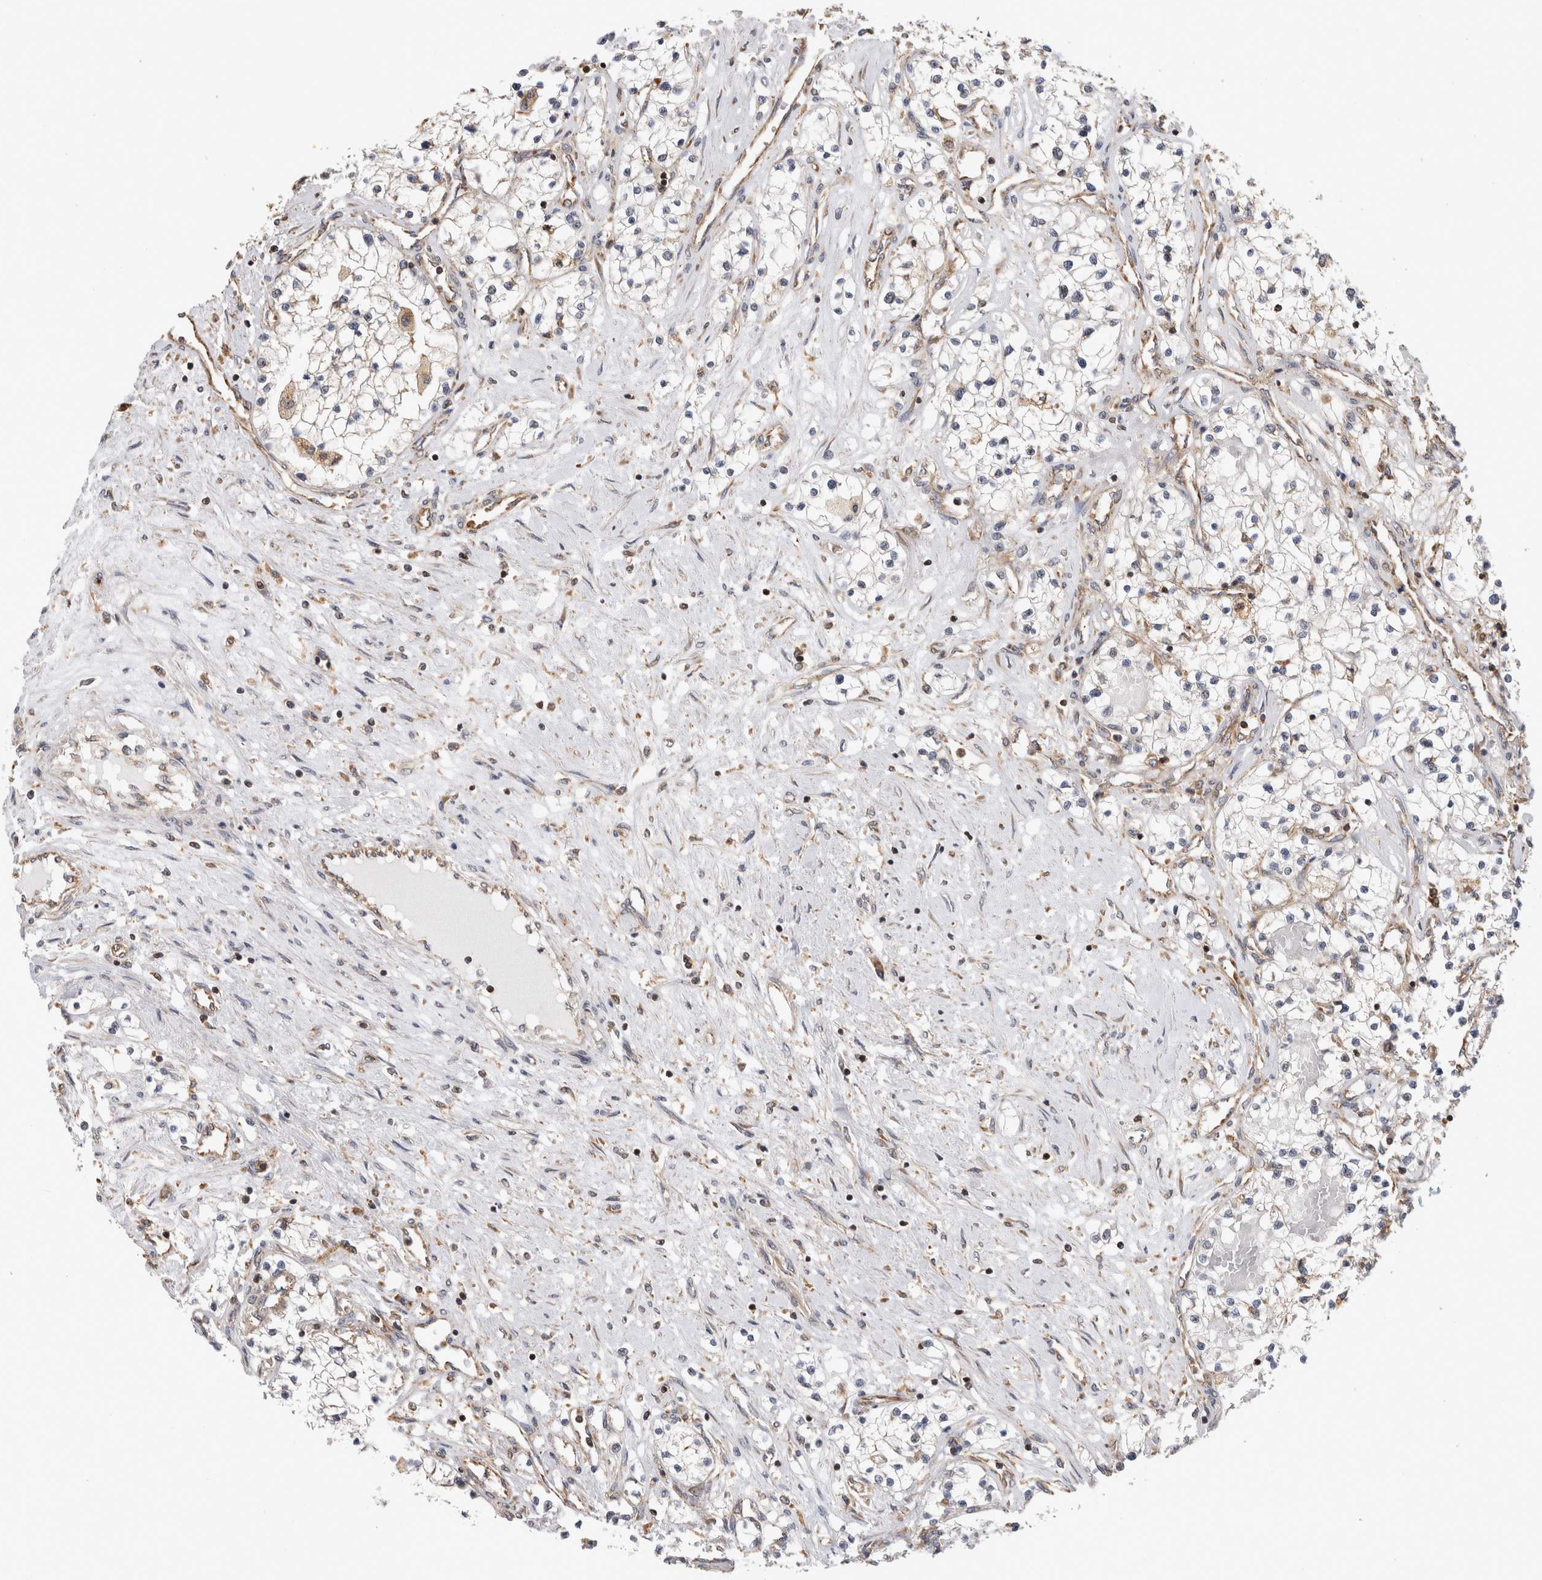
{"staining": {"intensity": "negative", "quantity": "none", "location": "none"}, "tissue": "renal cancer", "cell_type": "Tumor cells", "image_type": "cancer", "snomed": [{"axis": "morphology", "description": "Adenocarcinoma, NOS"}, {"axis": "topography", "description": "Kidney"}], "caption": "IHC micrograph of human renal cancer stained for a protein (brown), which displays no positivity in tumor cells.", "gene": "GRIK2", "patient": {"sex": "male", "age": 68}}